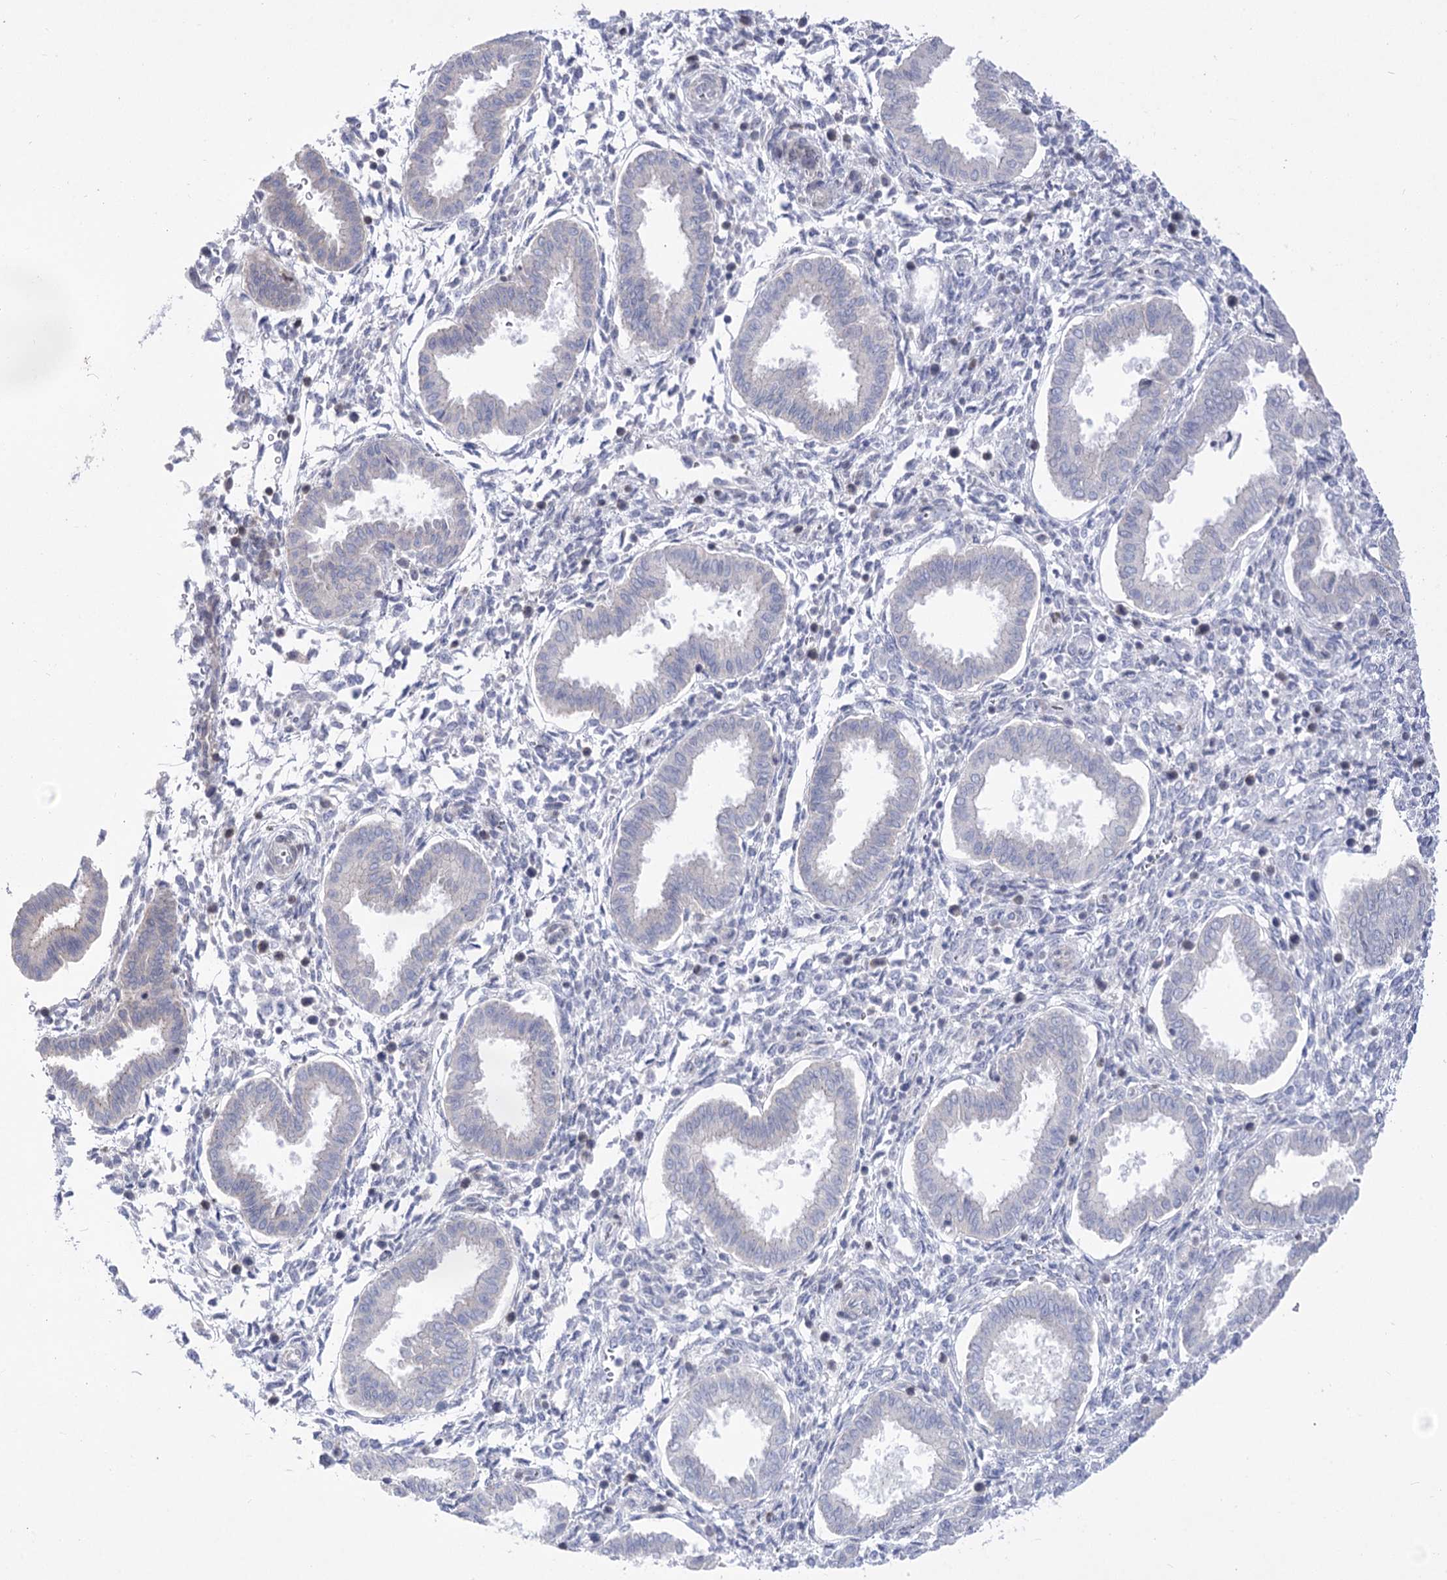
{"staining": {"intensity": "negative", "quantity": "none", "location": "none"}, "tissue": "endometrium", "cell_type": "Cells in endometrial stroma", "image_type": "normal", "snomed": [{"axis": "morphology", "description": "Normal tissue, NOS"}, {"axis": "topography", "description": "Endometrium"}], "caption": "High power microscopy micrograph of an IHC image of benign endometrium, revealing no significant positivity in cells in endometrial stroma.", "gene": "HELT", "patient": {"sex": "female", "age": 24}}